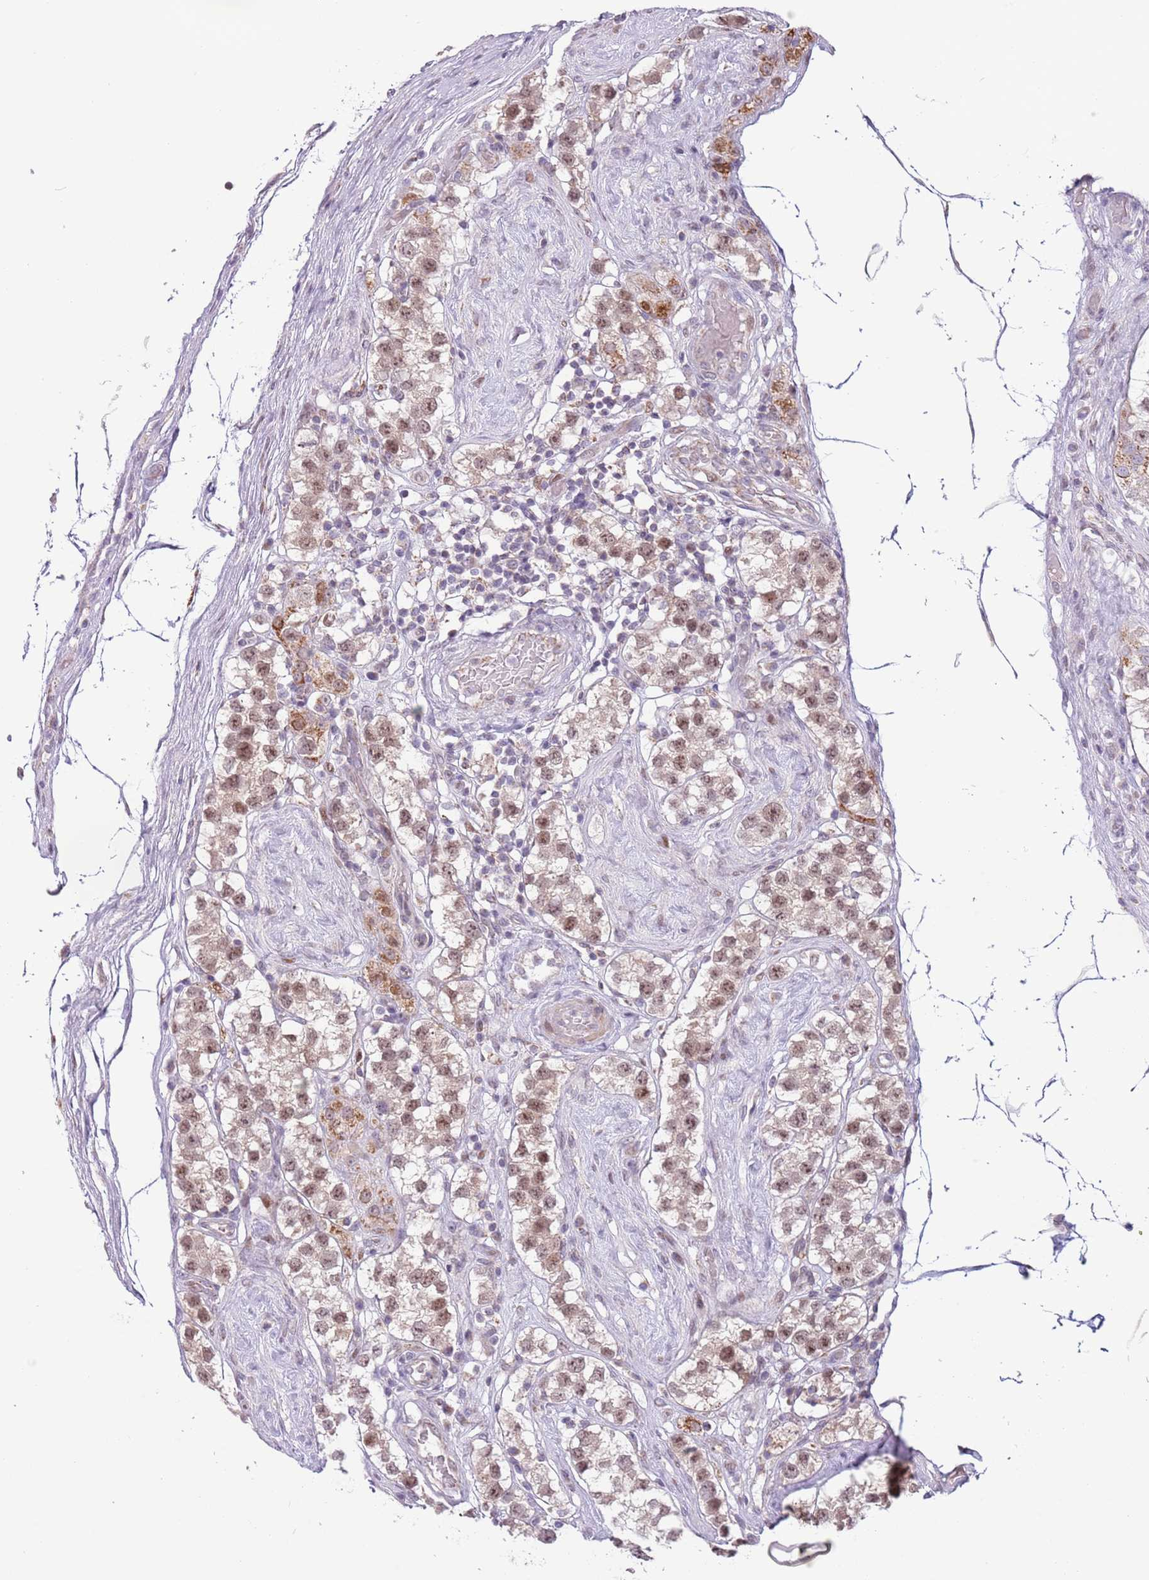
{"staining": {"intensity": "moderate", "quantity": "25%-75%", "location": "nuclear"}, "tissue": "testis cancer", "cell_type": "Tumor cells", "image_type": "cancer", "snomed": [{"axis": "morphology", "description": "Seminoma, NOS"}, {"axis": "topography", "description": "Testis"}], "caption": "Immunohistochemical staining of testis cancer (seminoma) reveals moderate nuclear protein positivity in about 25%-75% of tumor cells. (Brightfield microscopy of DAB IHC at high magnification).", "gene": "MLLT11", "patient": {"sex": "male", "age": 34}}